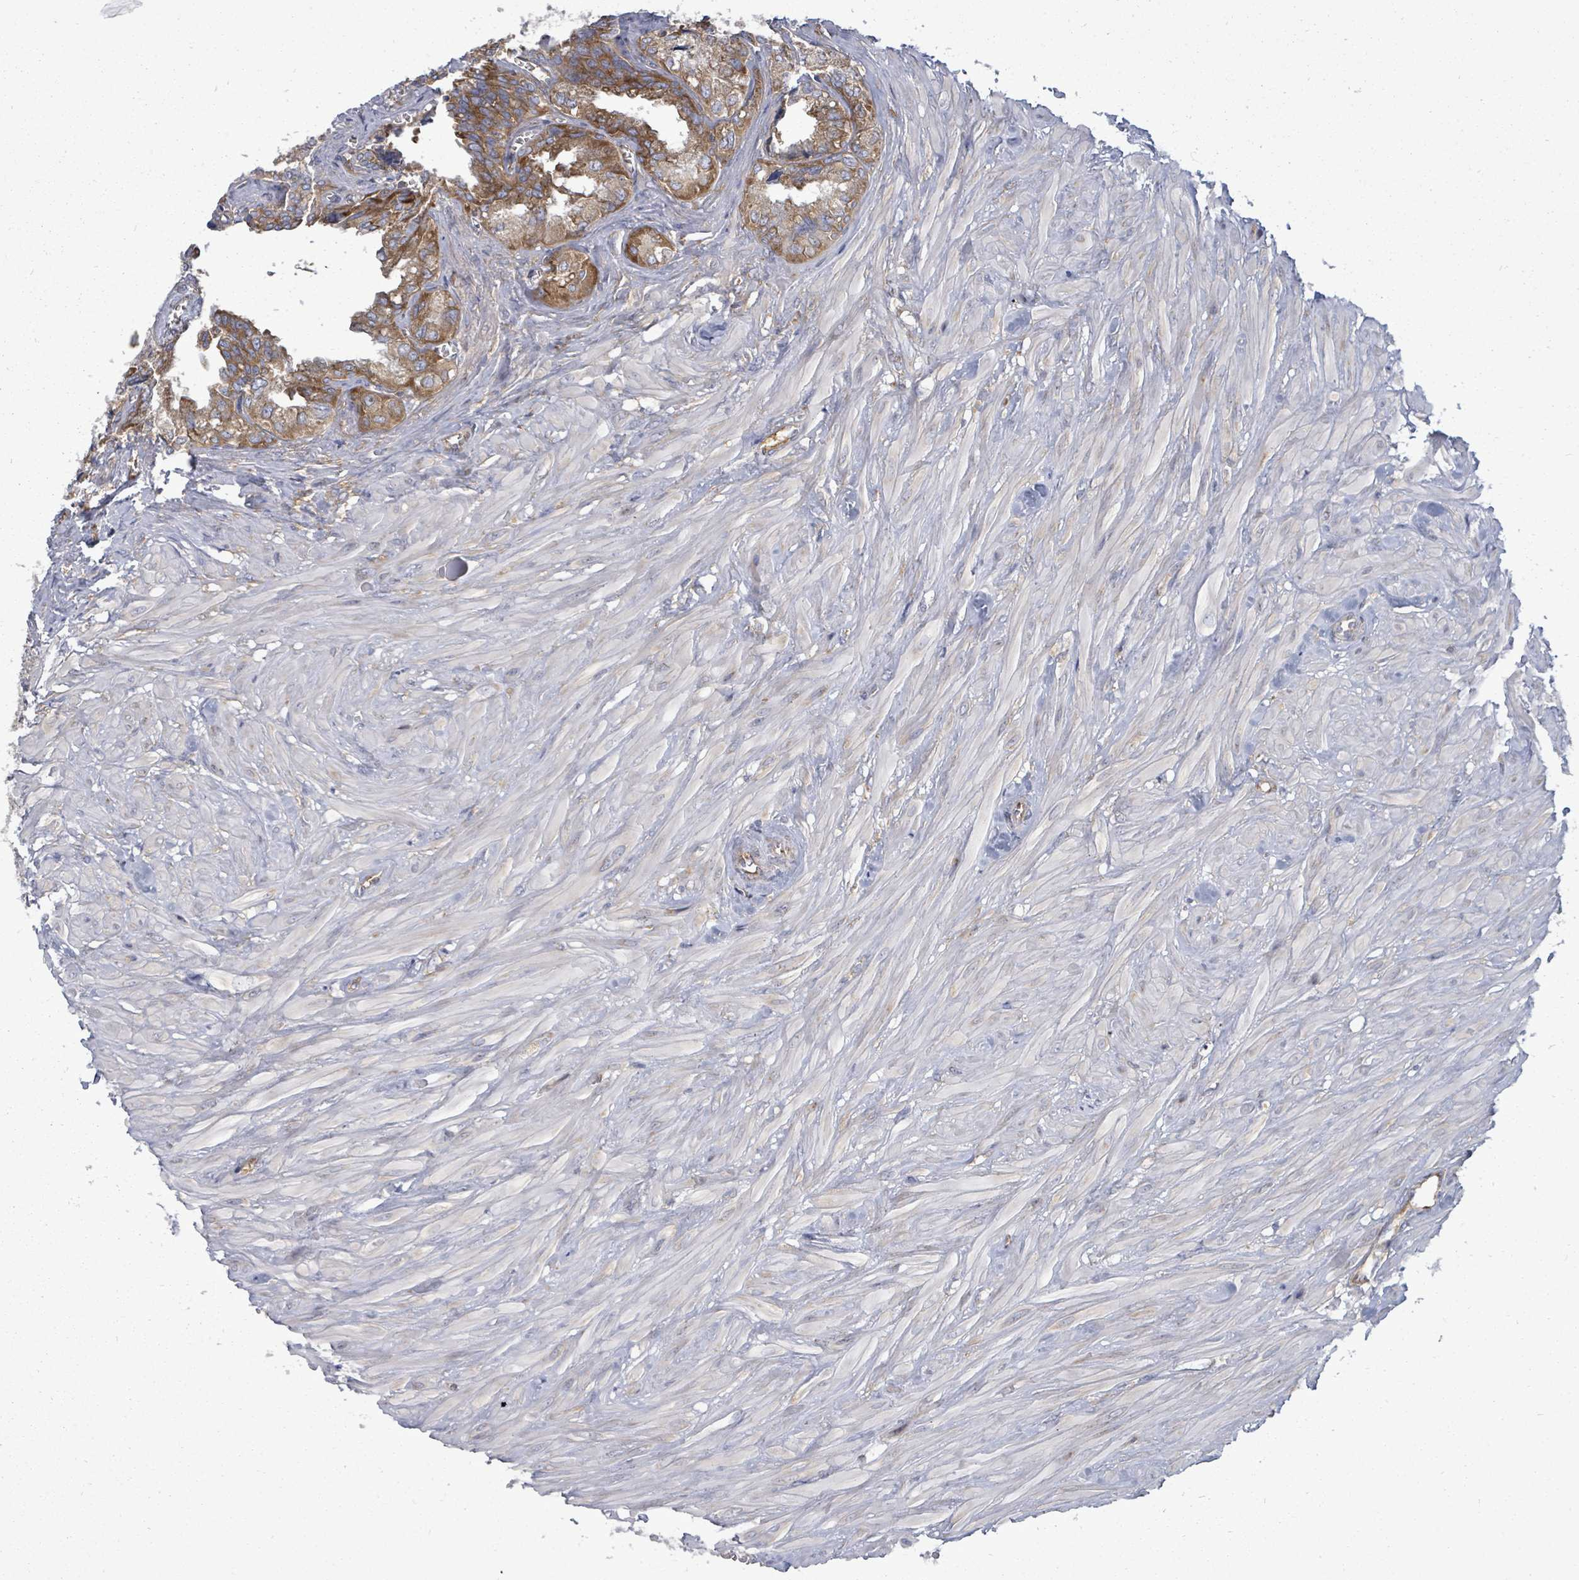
{"staining": {"intensity": "moderate", "quantity": ">75%", "location": "cytoplasmic/membranous"}, "tissue": "seminal vesicle", "cell_type": "Glandular cells", "image_type": "normal", "snomed": [{"axis": "morphology", "description": "Normal tissue, NOS"}, {"axis": "topography", "description": "Seminal veicle"}], "caption": "Immunohistochemistry (IHC) image of unremarkable human seminal vesicle stained for a protein (brown), which demonstrates medium levels of moderate cytoplasmic/membranous expression in about >75% of glandular cells.", "gene": "EIF3CL", "patient": {"sex": "male", "age": 67}}